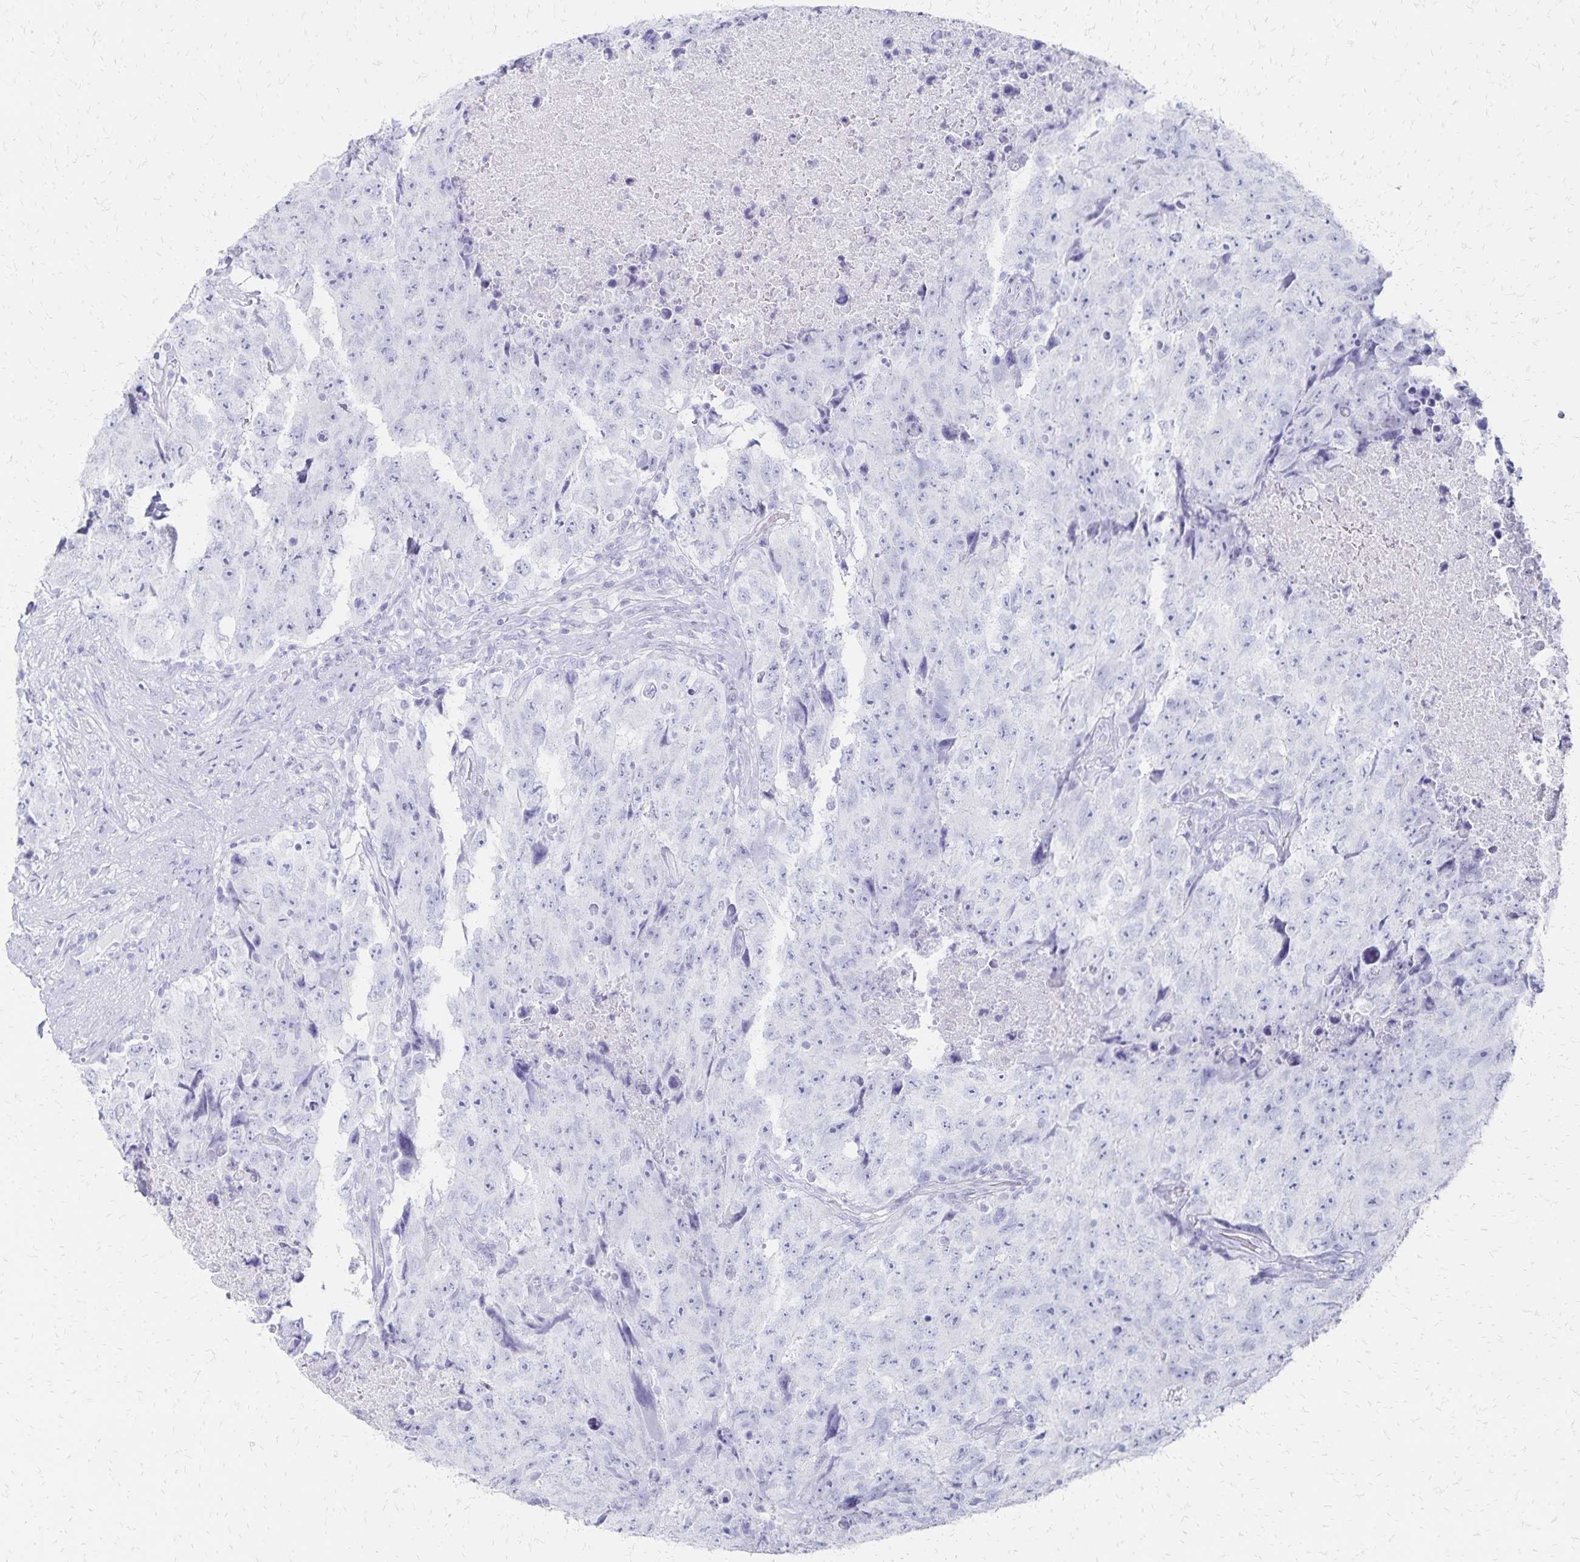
{"staining": {"intensity": "negative", "quantity": "none", "location": "none"}, "tissue": "testis cancer", "cell_type": "Tumor cells", "image_type": "cancer", "snomed": [{"axis": "morphology", "description": "Carcinoma, Embryonal, NOS"}, {"axis": "topography", "description": "Testis"}], "caption": "Immunohistochemistry (IHC) photomicrograph of human testis embryonal carcinoma stained for a protein (brown), which exhibits no positivity in tumor cells. The staining is performed using DAB brown chromogen with nuclei counter-stained in using hematoxylin.", "gene": "GIP", "patient": {"sex": "male", "age": 24}}